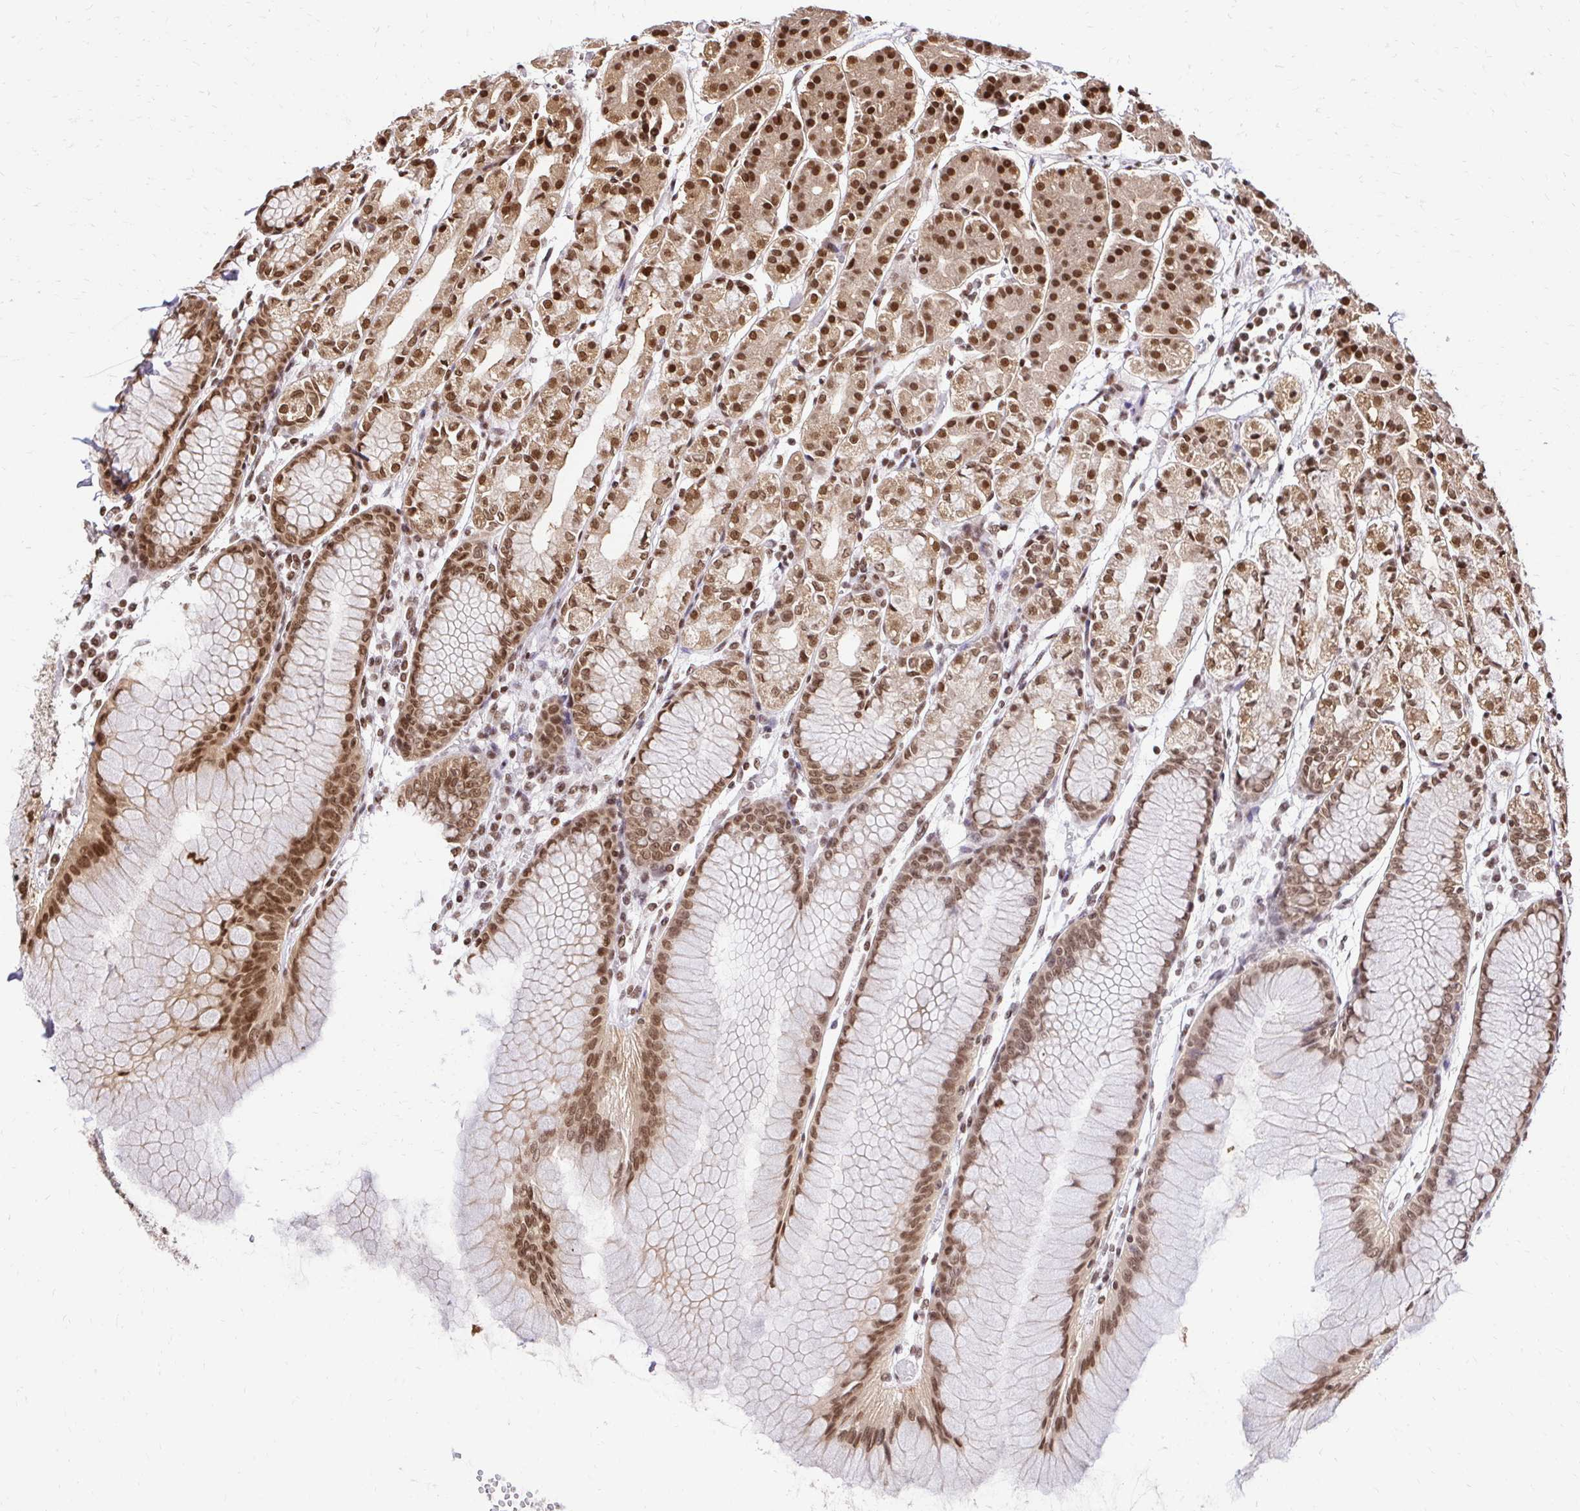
{"staining": {"intensity": "moderate", "quantity": ">75%", "location": "cytoplasmic/membranous,nuclear"}, "tissue": "stomach", "cell_type": "Glandular cells", "image_type": "normal", "snomed": [{"axis": "morphology", "description": "Normal tissue, NOS"}, {"axis": "topography", "description": "Stomach"}], "caption": "A high-resolution photomicrograph shows immunohistochemistry (IHC) staining of unremarkable stomach, which demonstrates moderate cytoplasmic/membranous,nuclear expression in approximately >75% of glandular cells.", "gene": "GLYR1", "patient": {"sex": "female", "age": 57}}